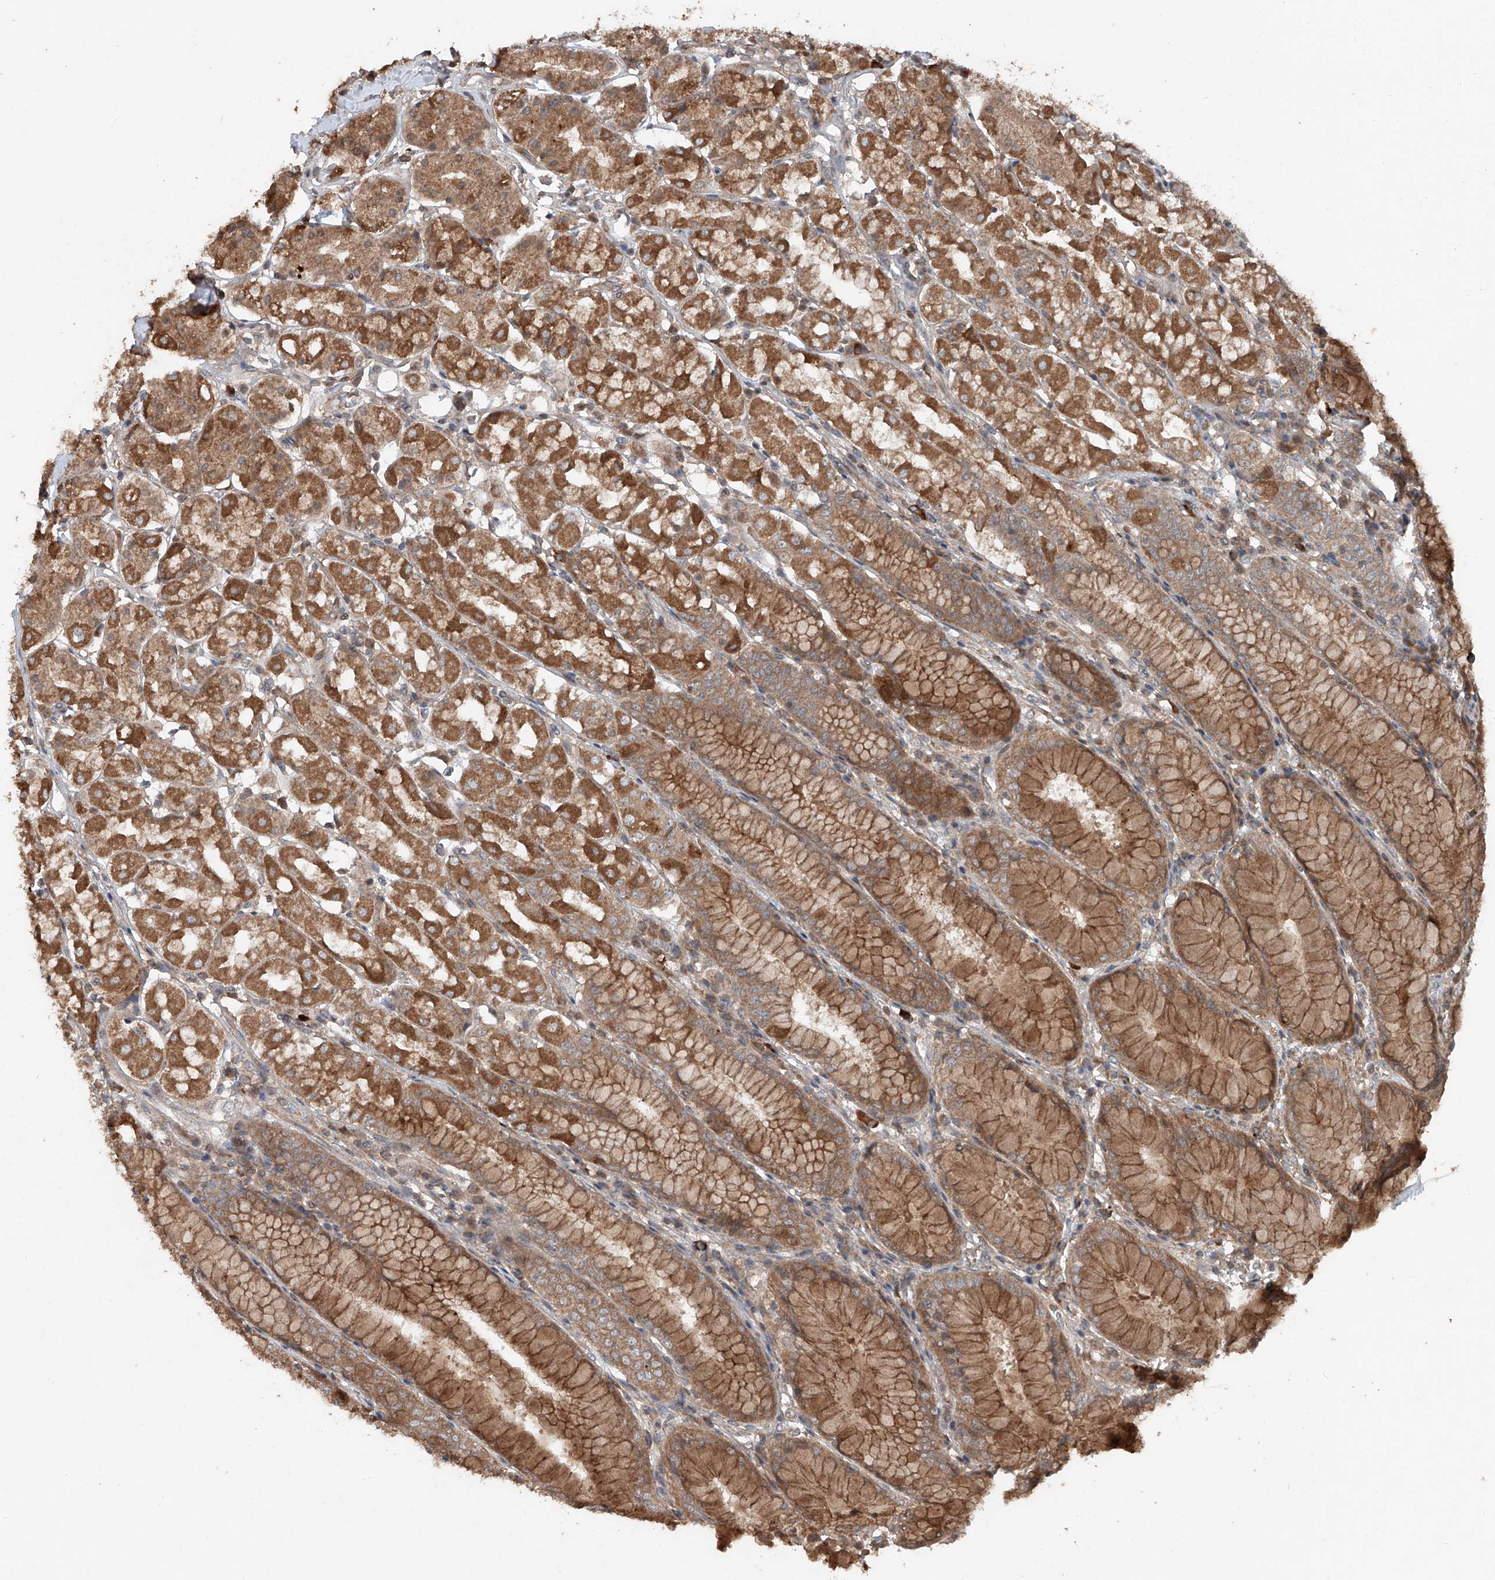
{"staining": {"intensity": "moderate", "quantity": ">75%", "location": "cytoplasmic/membranous"}, "tissue": "stomach", "cell_type": "Glandular cells", "image_type": "normal", "snomed": [{"axis": "morphology", "description": "Normal tissue, NOS"}, {"axis": "topography", "description": "Stomach, lower"}], "caption": "Stomach was stained to show a protein in brown. There is medium levels of moderate cytoplasmic/membranous staining in about >75% of glandular cells. Using DAB (3,3'-diaminobenzidine) (brown) and hematoxylin (blue) stains, captured at high magnification using brightfield microscopy.", "gene": "ADAM23", "patient": {"sex": "female", "age": 56}}